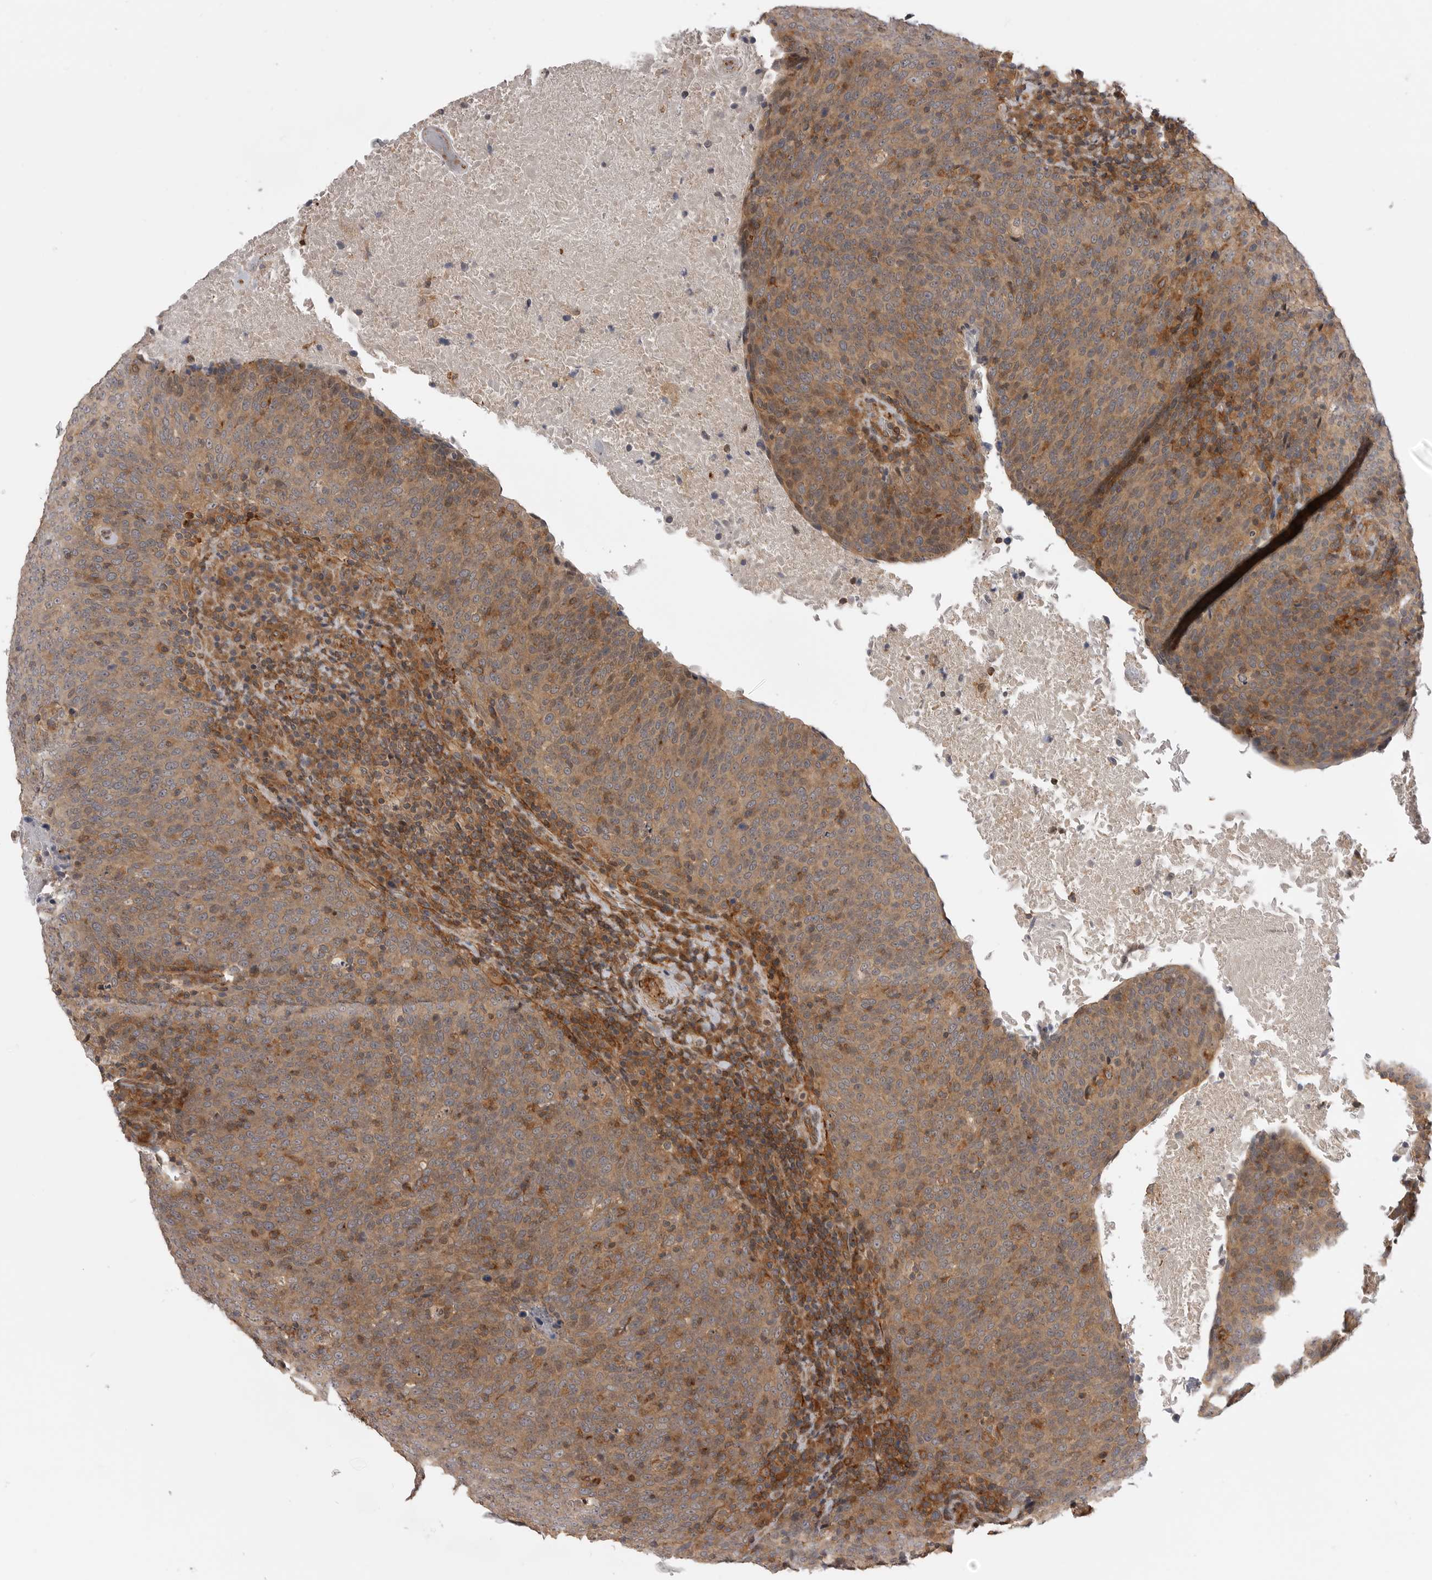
{"staining": {"intensity": "moderate", "quantity": ">75%", "location": "cytoplasmic/membranous"}, "tissue": "head and neck cancer", "cell_type": "Tumor cells", "image_type": "cancer", "snomed": [{"axis": "morphology", "description": "Squamous cell carcinoma, NOS"}, {"axis": "morphology", "description": "Squamous cell carcinoma, metastatic, NOS"}, {"axis": "topography", "description": "Lymph node"}, {"axis": "topography", "description": "Head-Neck"}], "caption": "This image demonstrates head and neck cancer (squamous cell carcinoma) stained with IHC to label a protein in brown. The cytoplasmic/membranous of tumor cells show moderate positivity for the protein. Nuclei are counter-stained blue.", "gene": "TRIM56", "patient": {"sex": "male", "age": 62}}